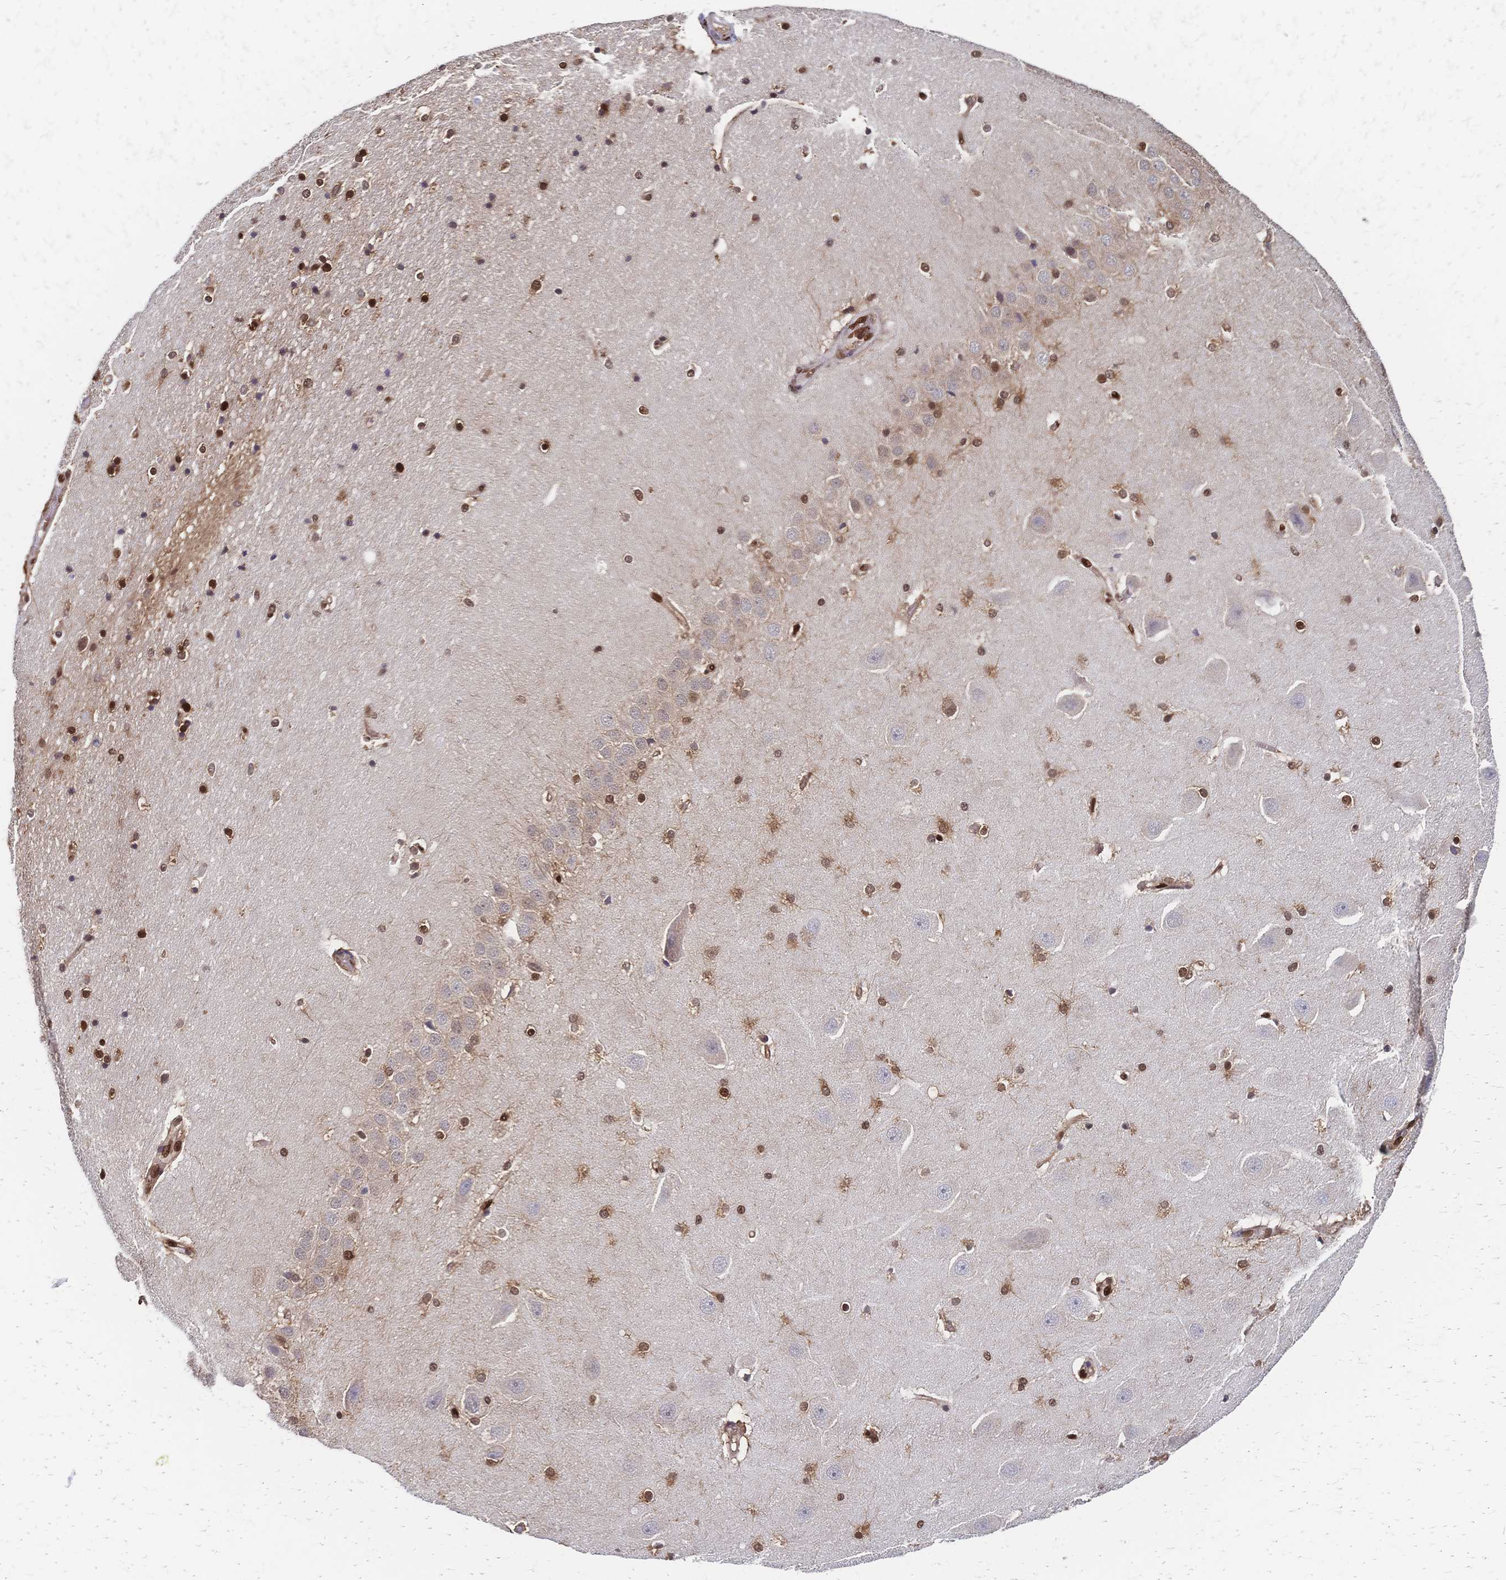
{"staining": {"intensity": "strong", "quantity": ">75%", "location": "nuclear"}, "tissue": "hippocampus", "cell_type": "Glial cells", "image_type": "normal", "snomed": [{"axis": "morphology", "description": "Normal tissue, NOS"}, {"axis": "topography", "description": "Hippocampus"}], "caption": "IHC of benign hippocampus reveals high levels of strong nuclear staining in approximately >75% of glial cells. The staining was performed using DAB, with brown indicating positive protein expression. Nuclei are stained blue with hematoxylin.", "gene": "HDGF", "patient": {"sex": "male", "age": 63}}